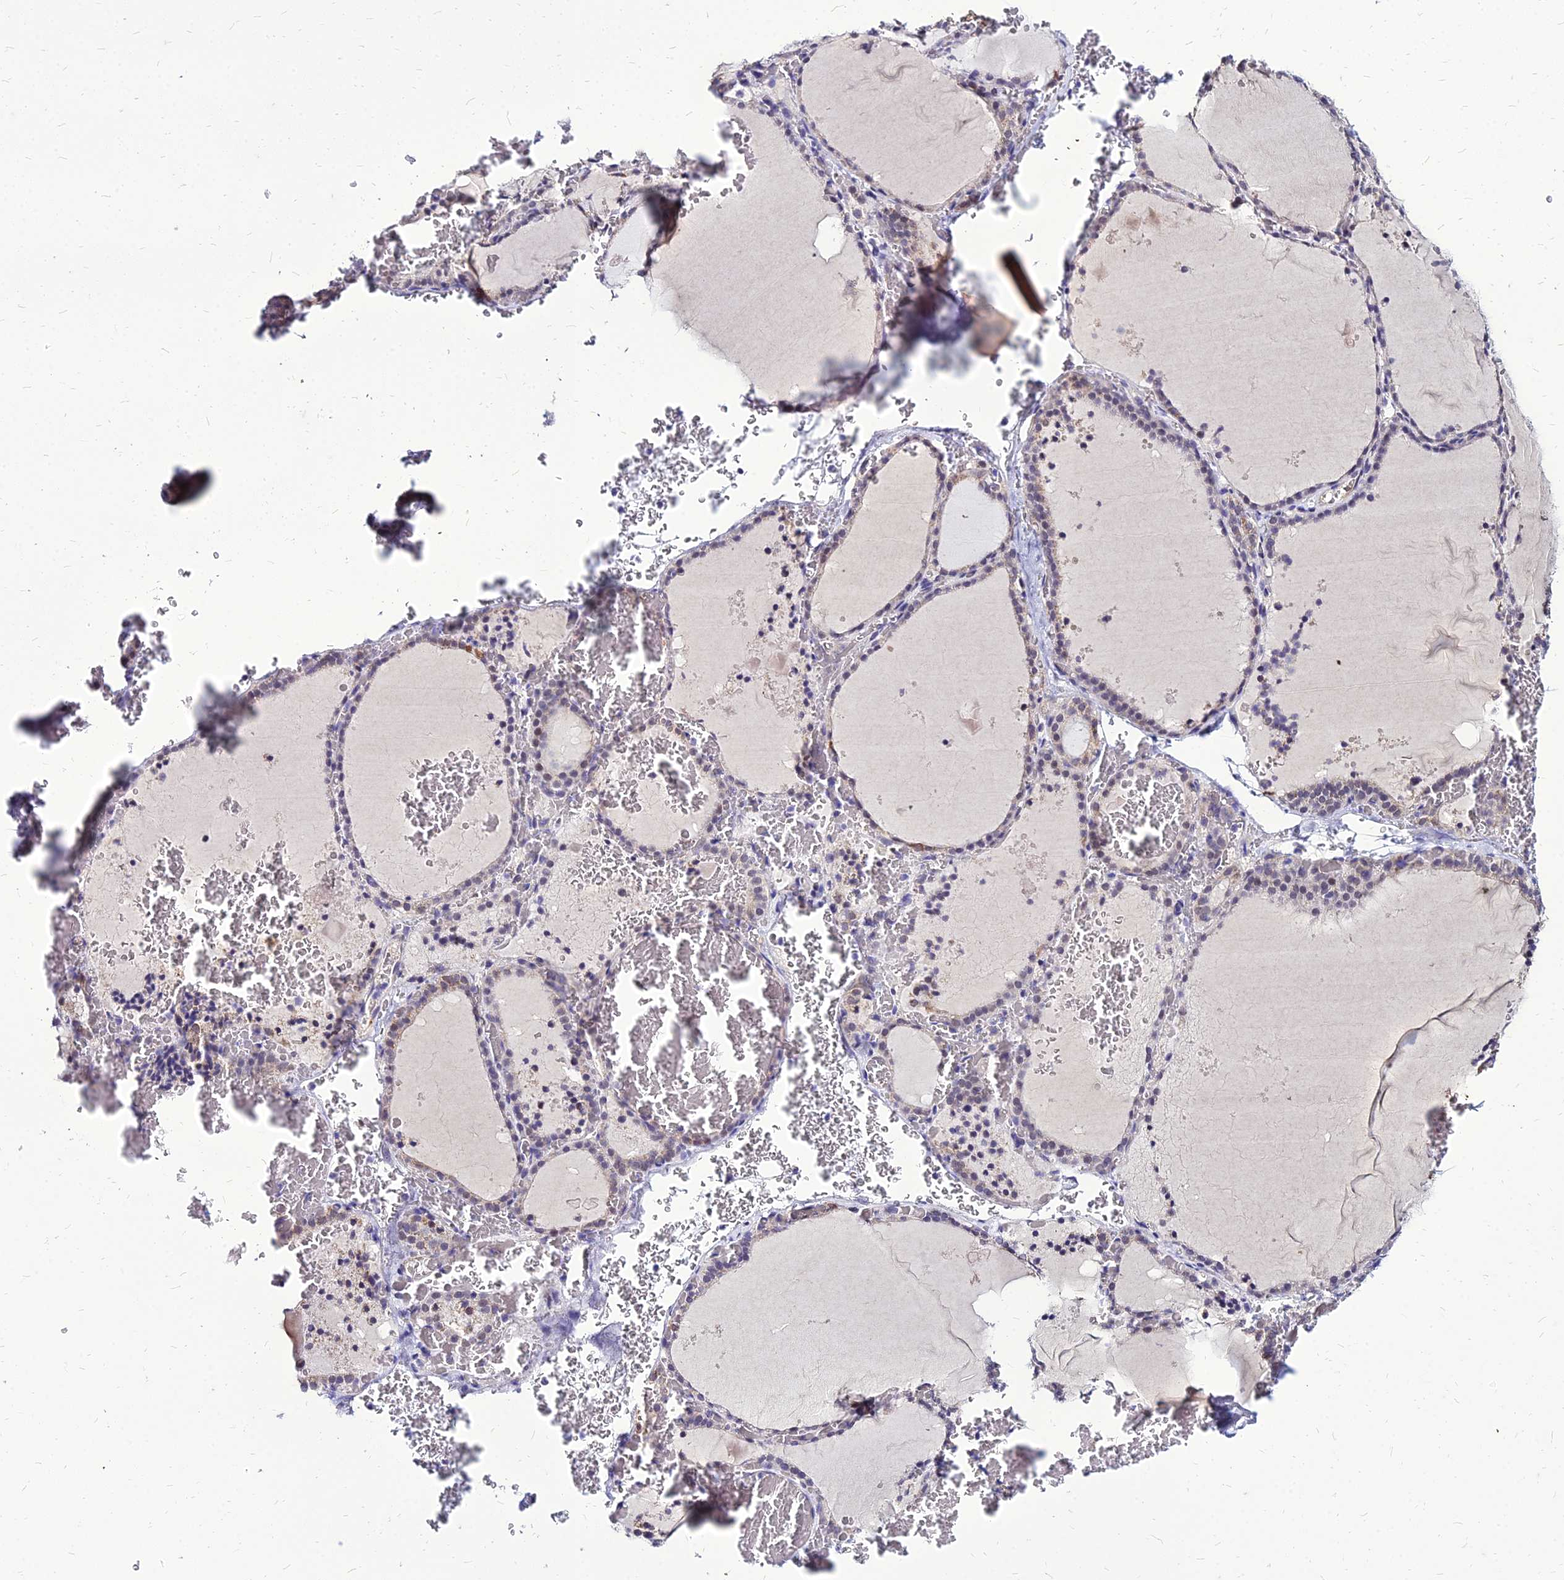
{"staining": {"intensity": "weak", "quantity": "<25%", "location": "cytoplasmic/membranous"}, "tissue": "thyroid gland", "cell_type": "Glandular cells", "image_type": "normal", "snomed": [{"axis": "morphology", "description": "Normal tissue, NOS"}, {"axis": "topography", "description": "Thyroid gland"}], "caption": "Glandular cells are negative for brown protein staining in unremarkable thyroid gland.", "gene": "YEATS2", "patient": {"sex": "female", "age": 39}}